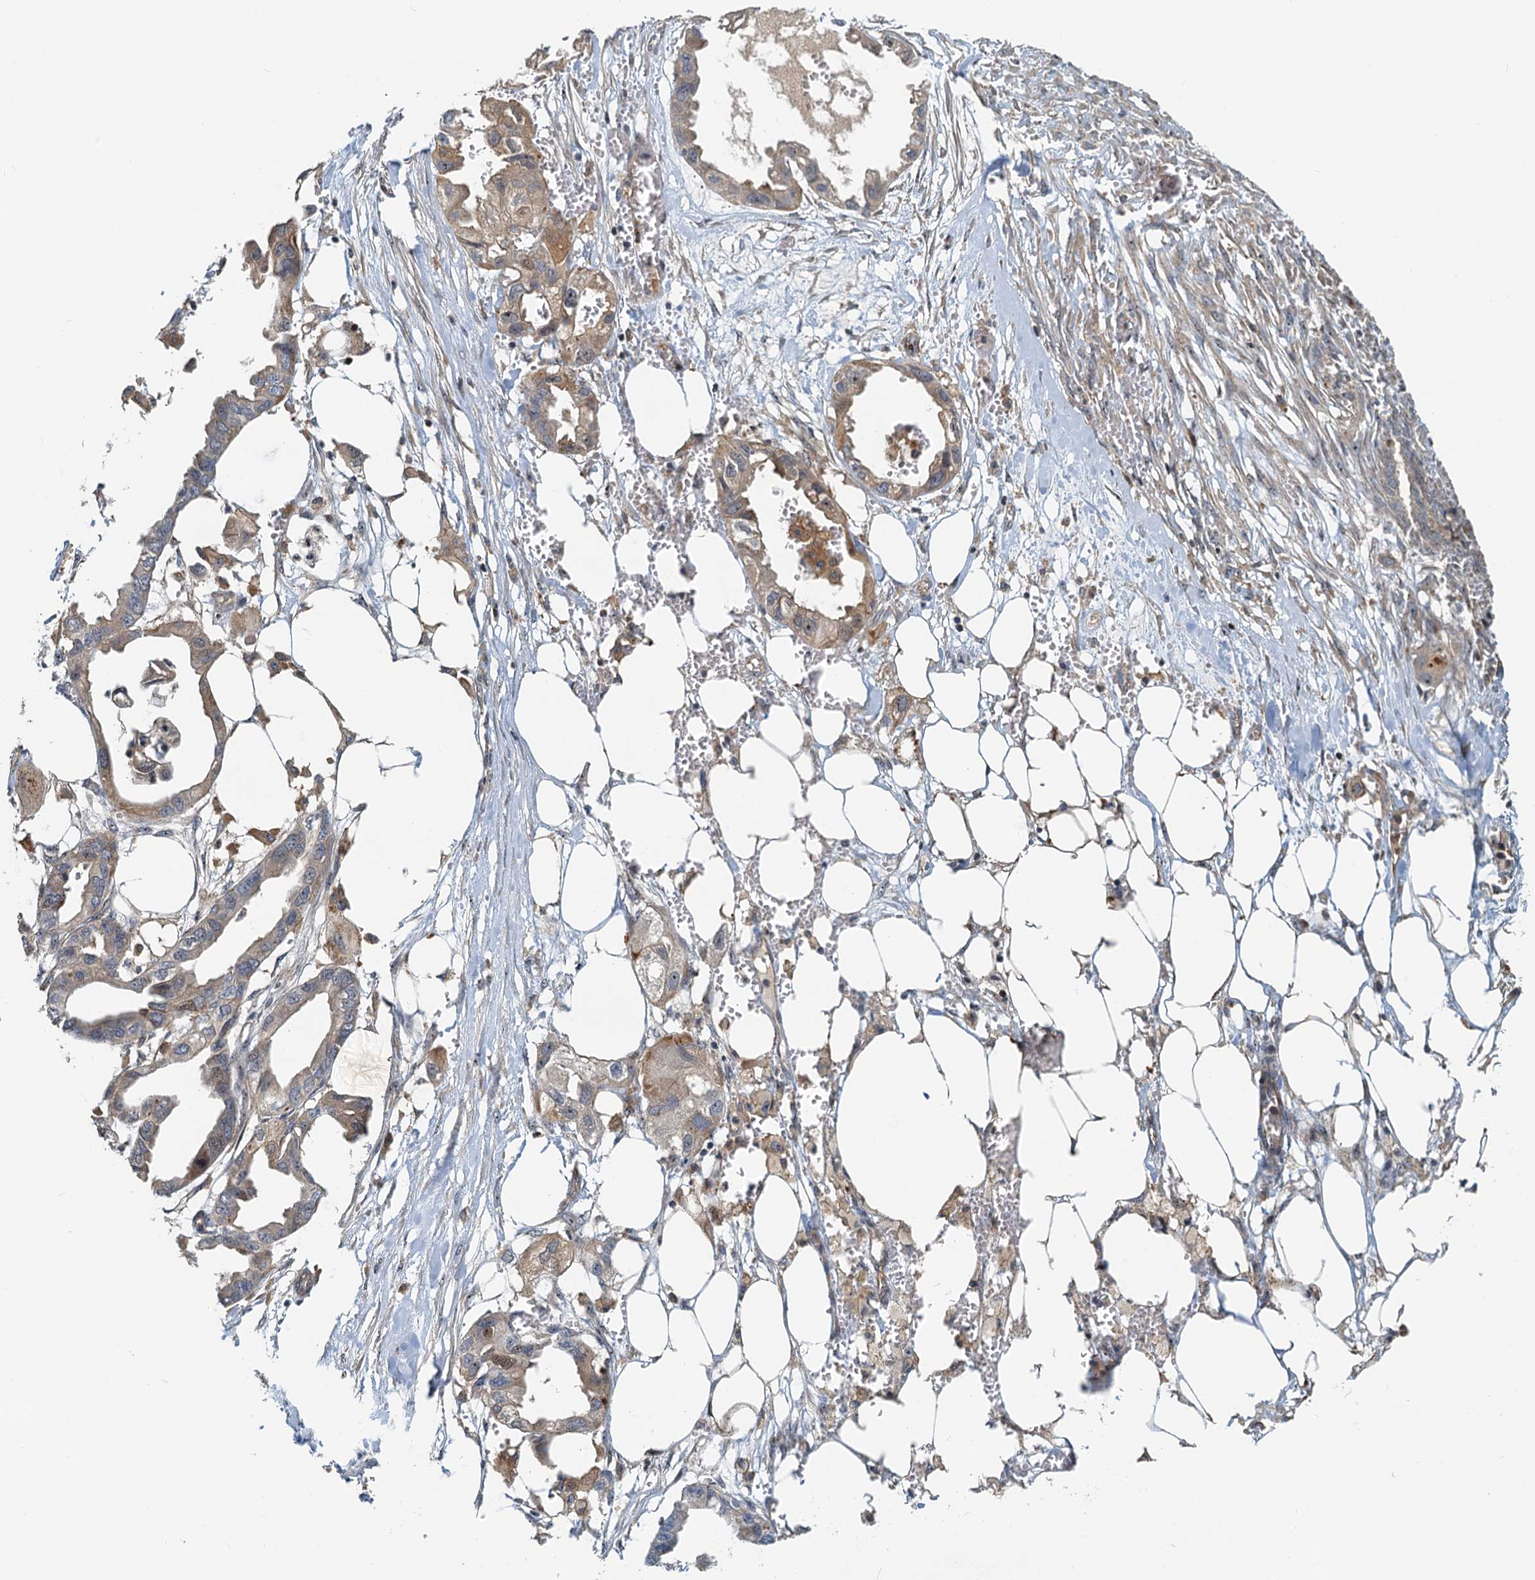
{"staining": {"intensity": "weak", "quantity": ">75%", "location": "cytoplasmic/membranous"}, "tissue": "endometrial cancer", "cell_type": "Tumor cells", "image_type": "cancer", "snomed": [{"axis": "morphology", "description": "Adenocarcinoma, NOS"}, {"axis": "morphology", "description": "Adenocarcinoma, metastatic, NOS"}, {"axis": "topography", "description": "Adipose tissue"}, {"axis": "topography", "description": "Endometrium"}], "caption": "Immunohistochemistry (DAB) staining of human endometrial metastatic adenocarcinoma shows weak cytoplasmic/membranous protein positivity in approximately >75% of tumor cells.", "gene": "TOLLIP", "patient": {"sex": "female", "age": 67}}